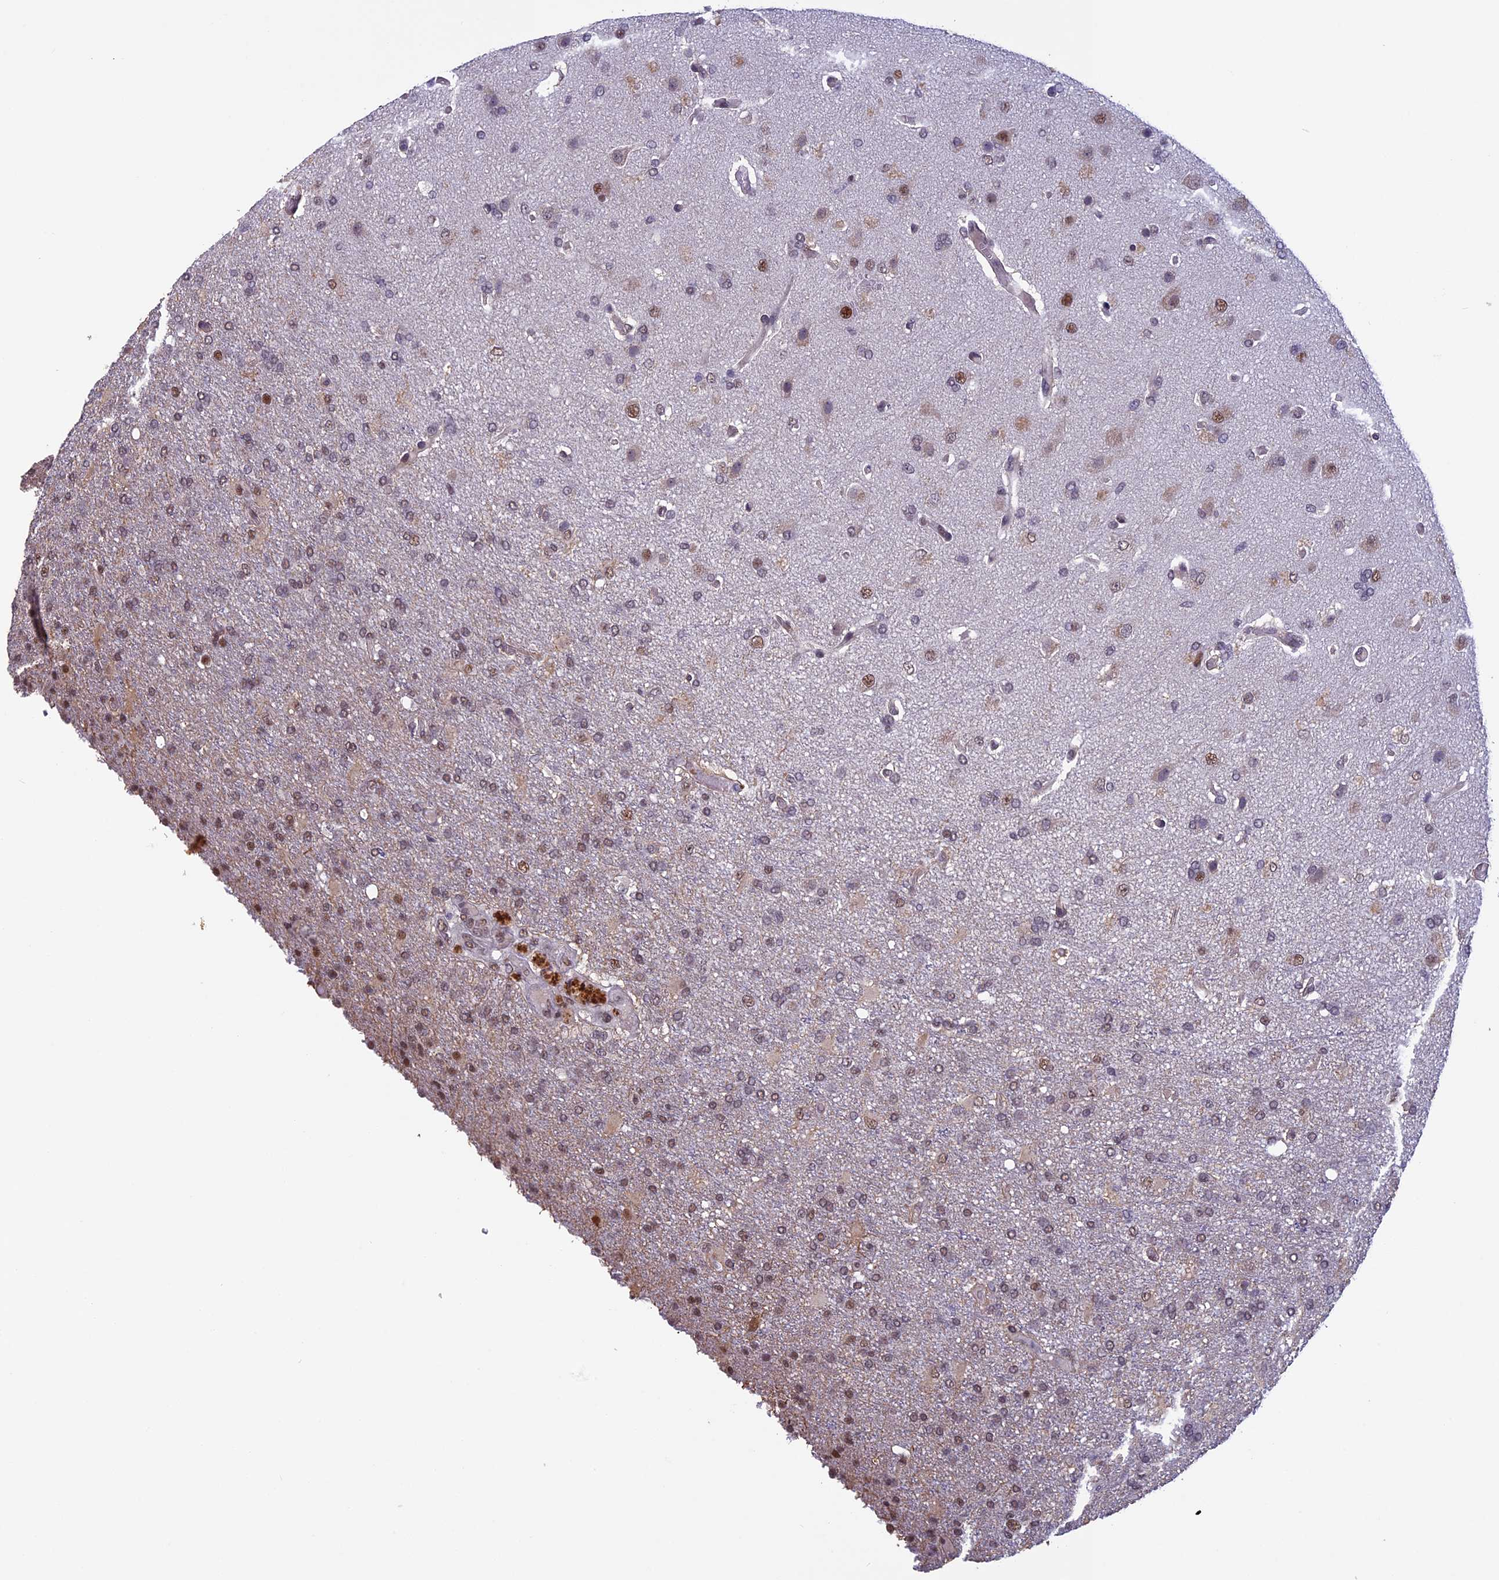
{"staining": {"intensity": "moderate", "quantity": "<25%", "location": "nuclear"}, "tissue": "glioma", "cell_type": "Tumor cells", "image_type": "cancer", "snomed": [{"axis": "morphology", "description": "Glioma, malignant, High grade"}, {"axis": "topography", "description": "Brain"}], "caption": "An image showing moderate nuclear positivity in about <25% of tumor cells in glioma, as visualized by brown immunohistochemical staining.", "gene": "RNF40", "patient": {"sex": "female", "age": 74}}